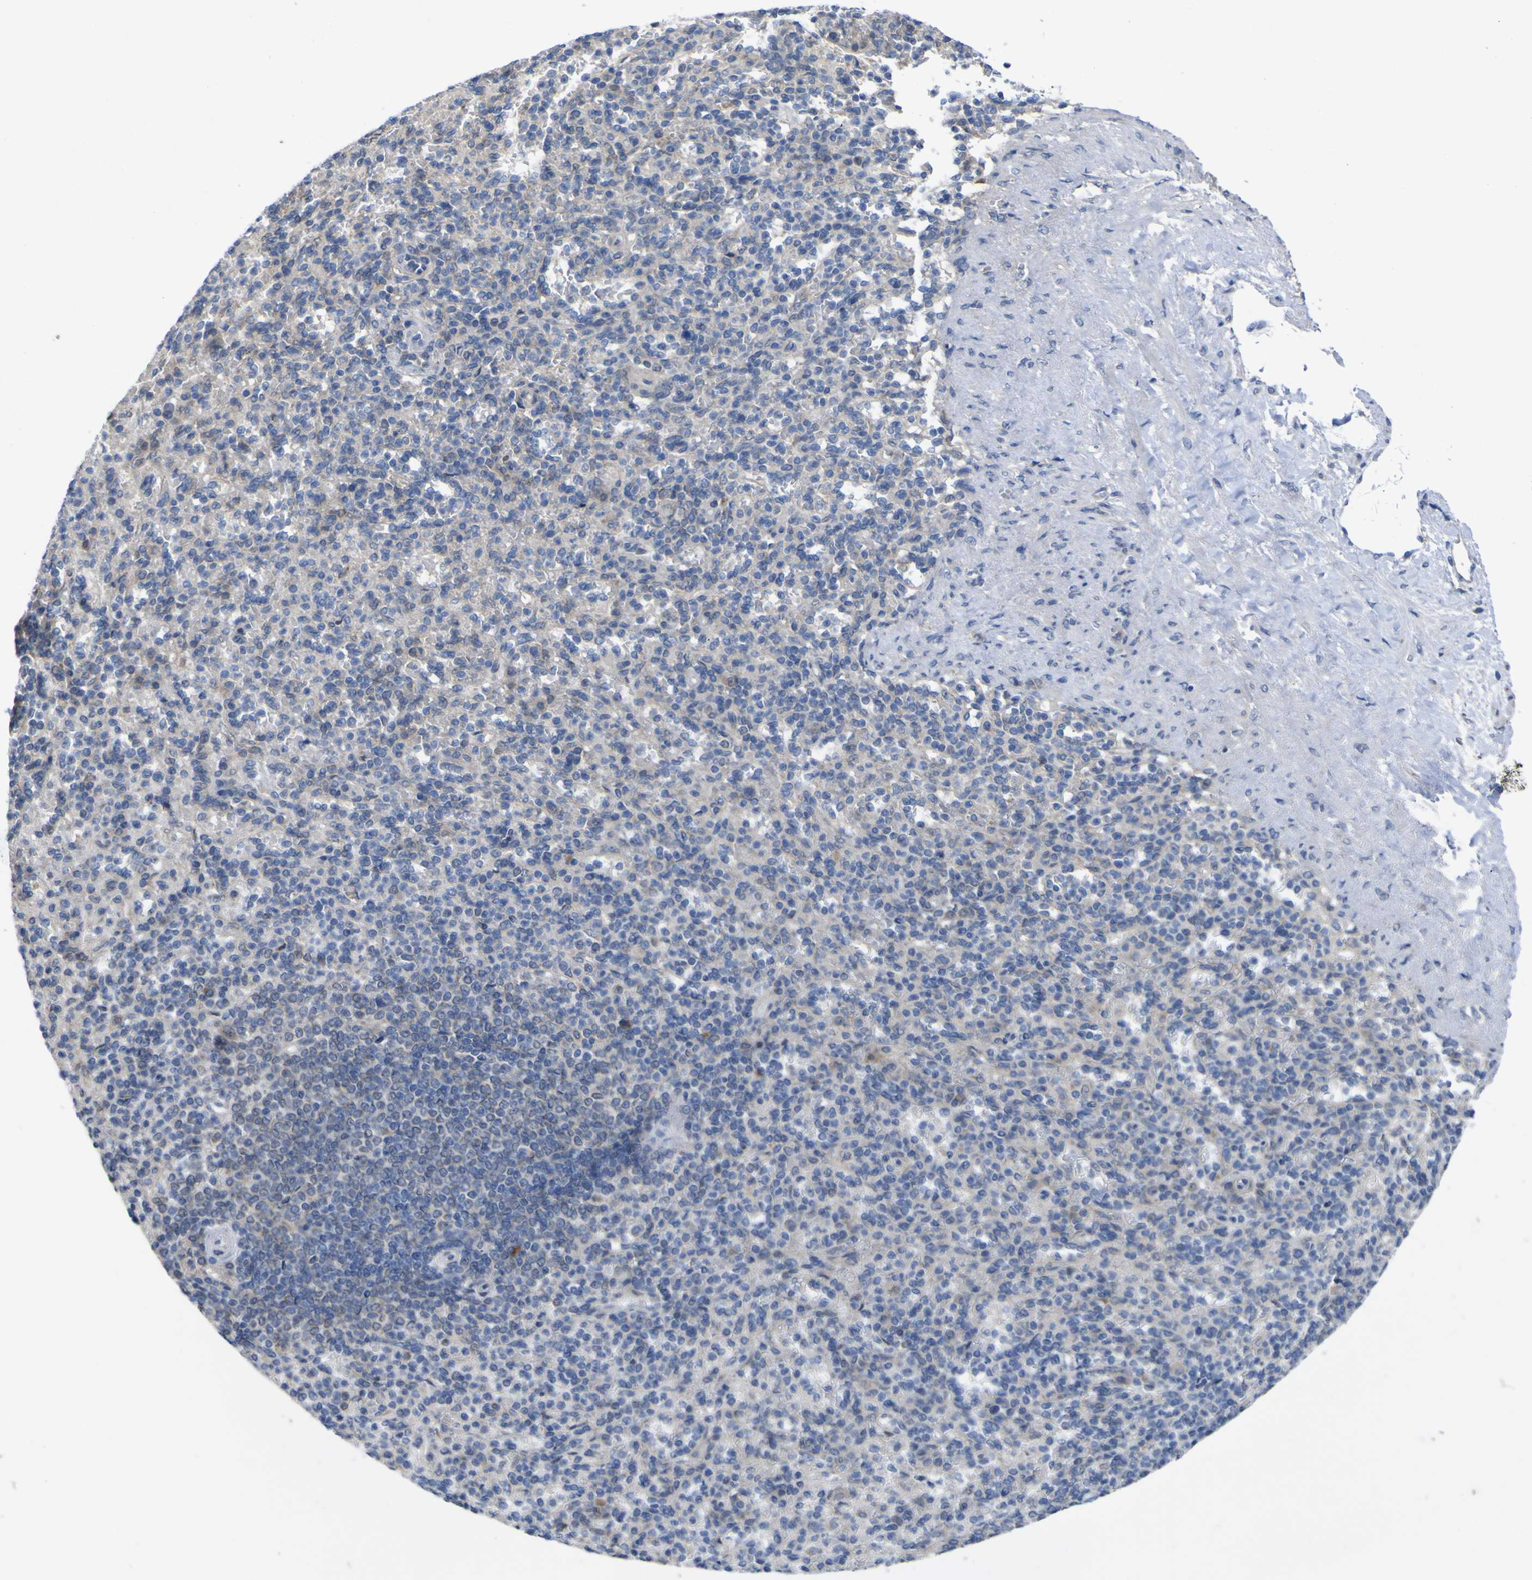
{"staining": {"intensity": "negative", "quantity": "none", "location": "none"}, "tissue": "spleen", "cell_type": "Cells in red pulp", "image_type": "normal", "snomed": [{"axis": "morphology", "description": "Normal tissue, NOS"}, {"axis": "topography", "description": "Spleen"}], "caption": "This histopathology image is of normal spleen stained with immunohistochemistry to label a protein in brown with the nuclei are counter-stained blue. There is no positivity in cells in red pulp.", "gene": "TNFRSF11A", "patient": {"sex": "female", "age": 74}}